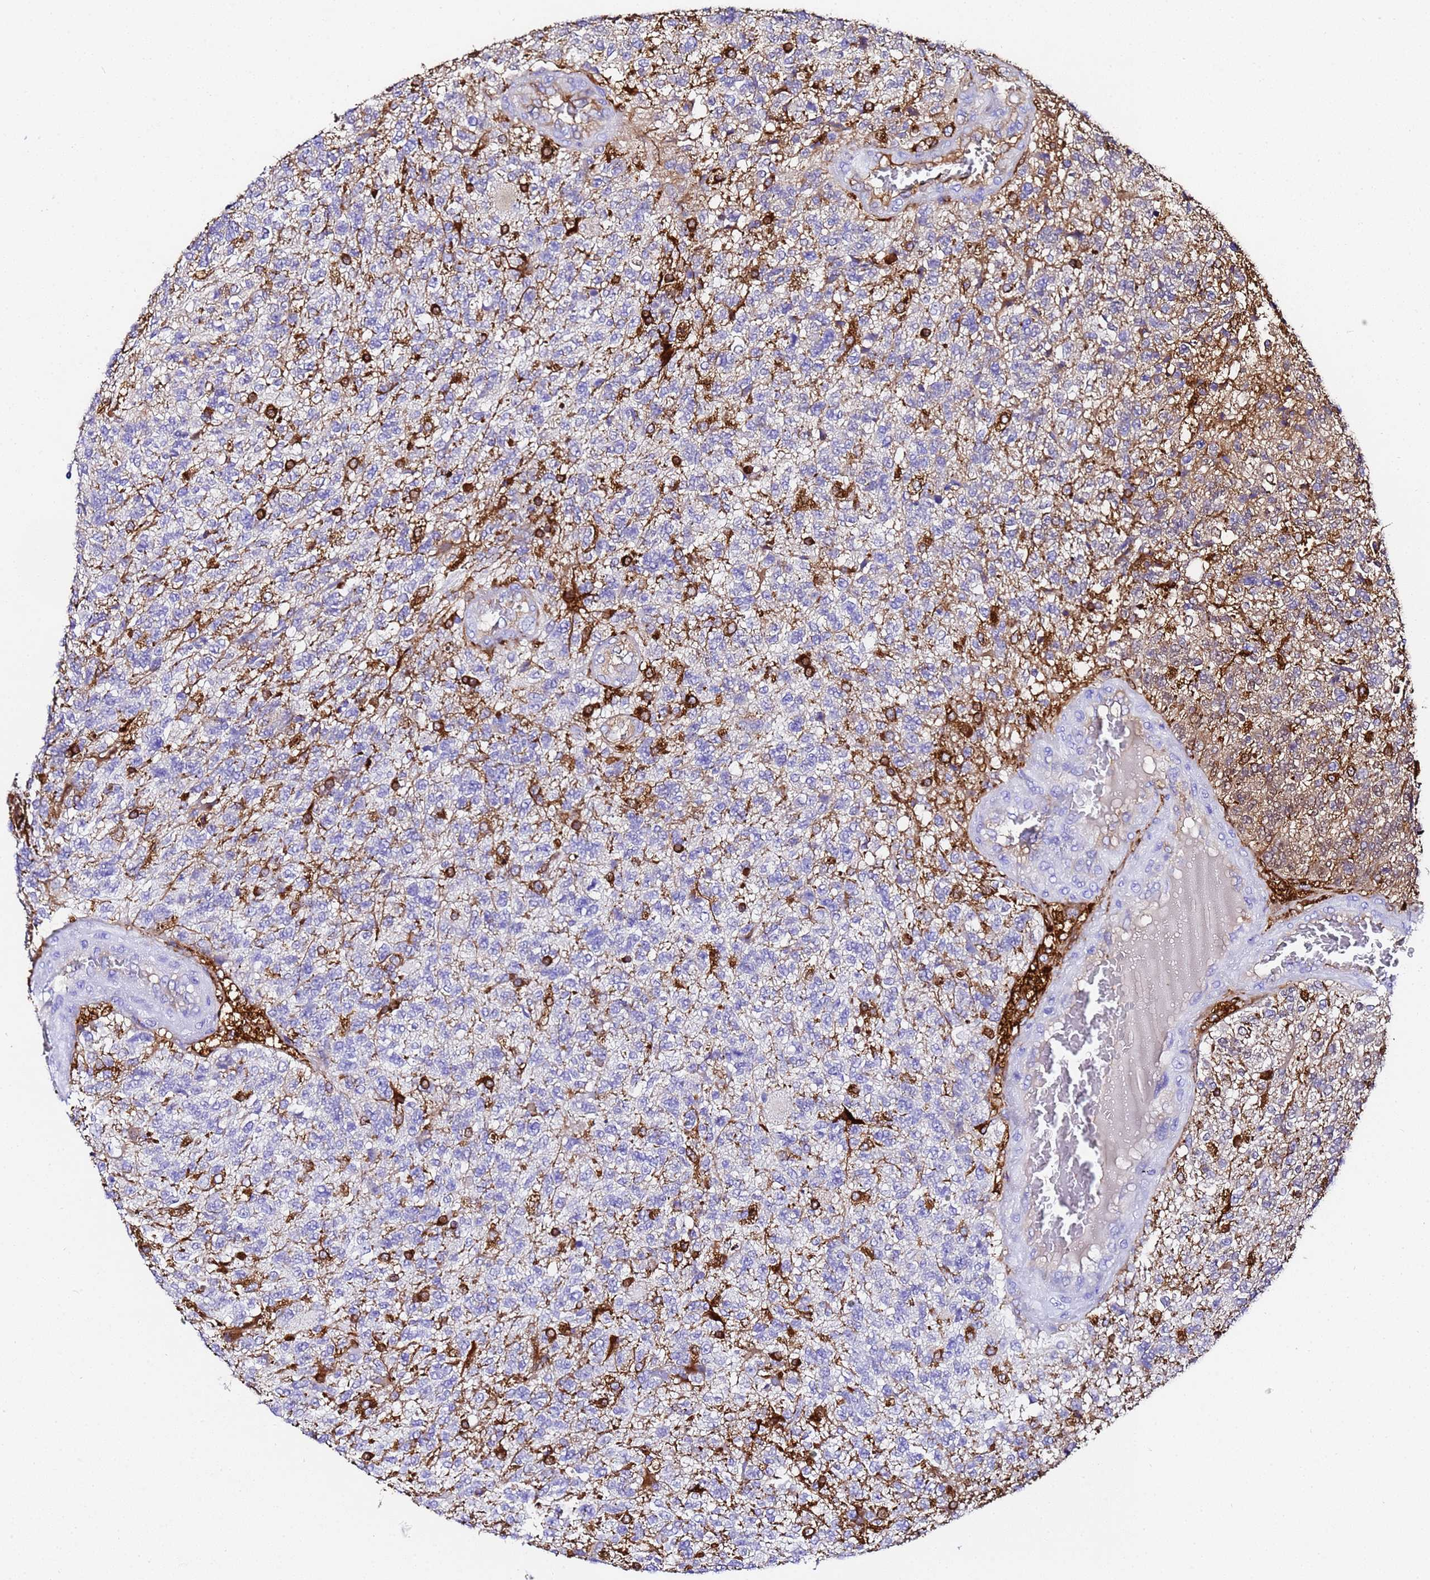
{"staining": {"intensity": "strong", "quantity": "<25%", "location": "cytoplasmic/membranous"}, "tissue": "glioma", "cell_type": "Tumor cells", "image_type": "cancer", "snomed": [{"axis": "morphology", "description": "Glioma, malignant, High grade"}, {"axis": "topography", "description": "Brain"}], "caption": "Glioma stained with a protein marker exhibits strong staining in tumor cells.", "gene": "FTL", "patient": {"sex": "male", "age": 56}}